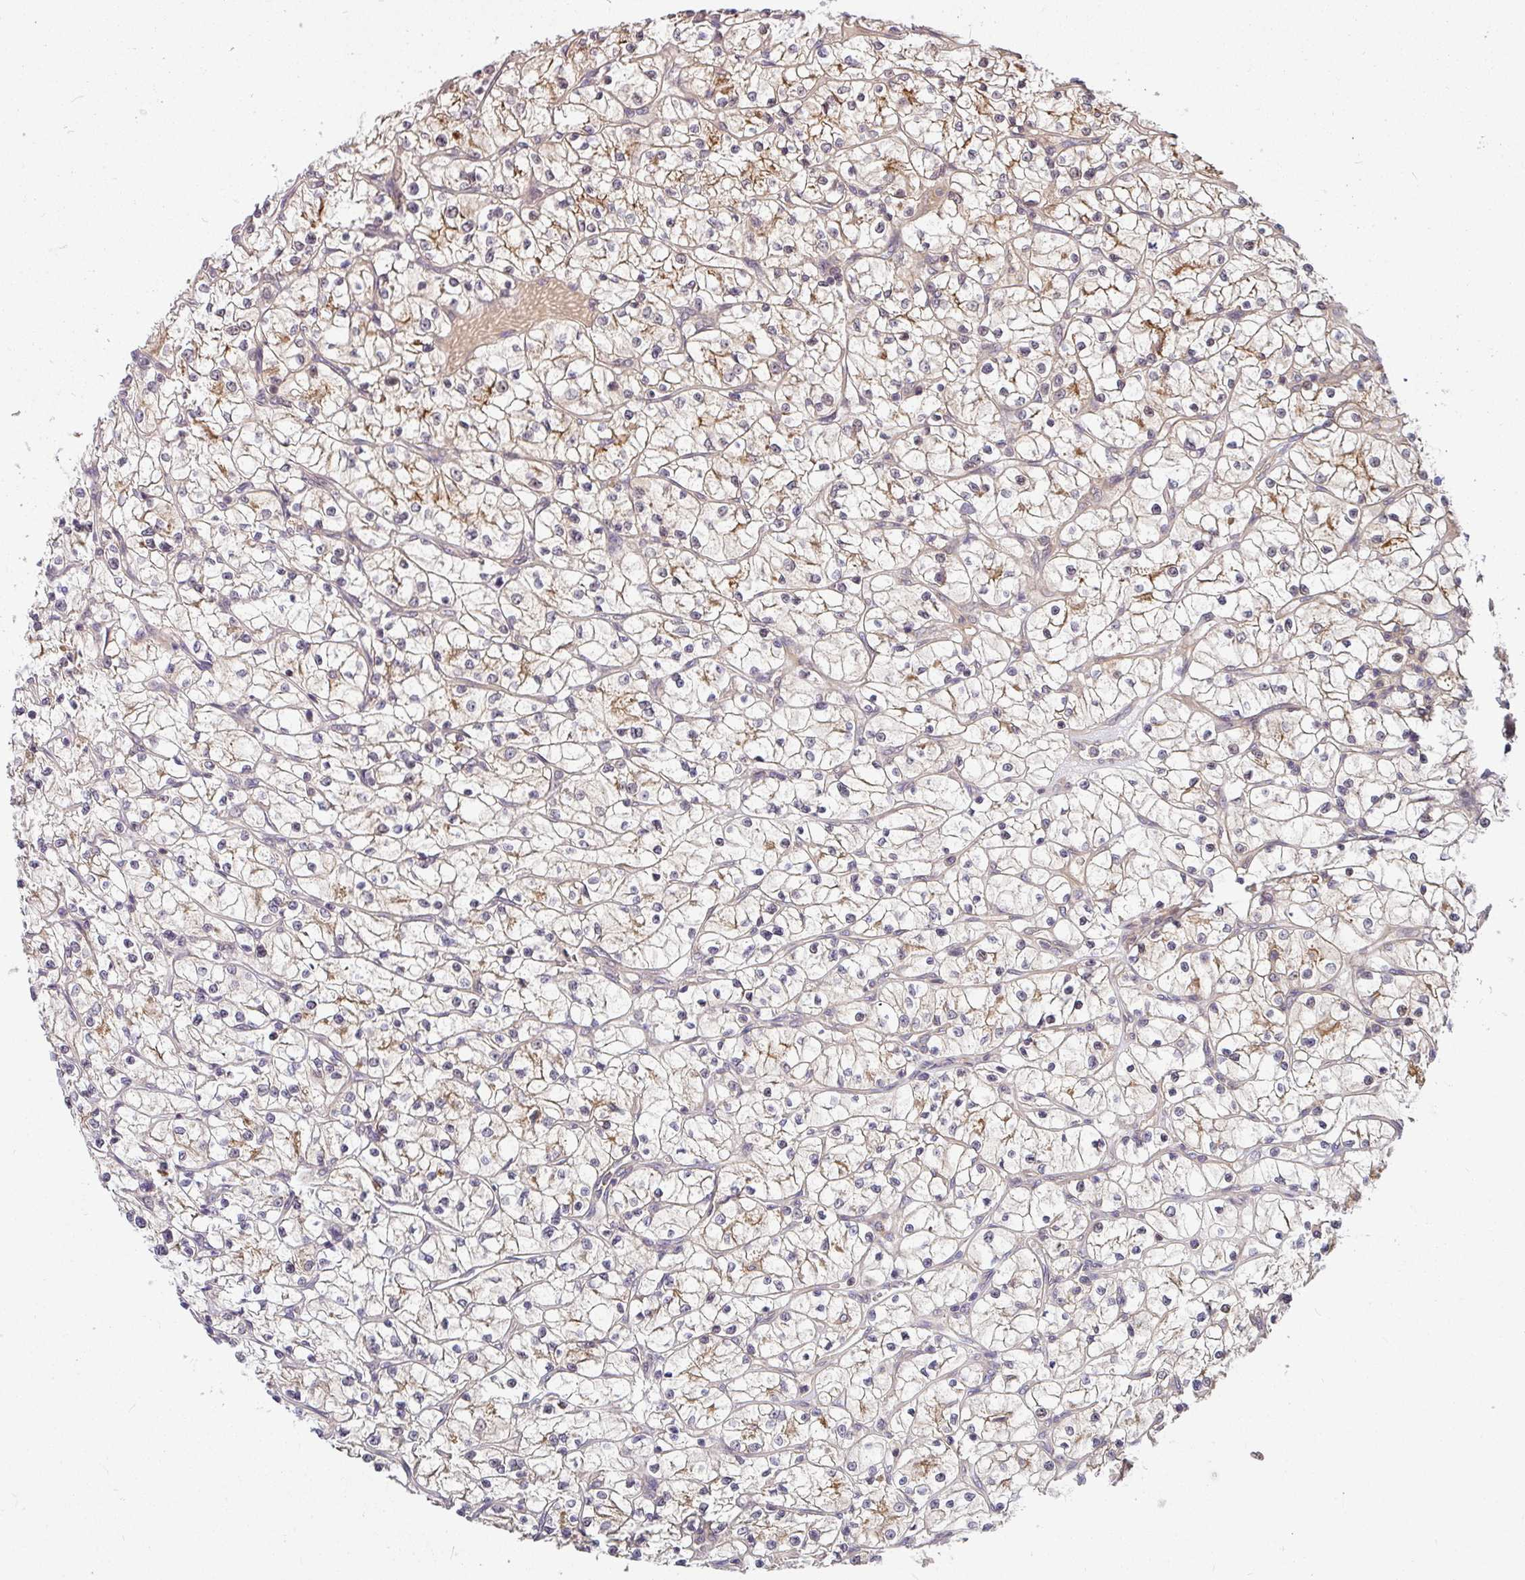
{"staining": {"intensity": "weak", "quantity": "25%-75%", "location": "cytoplasmic/membranous"}, "tissue": "renal cancer", "cell_type": "Tumor cells", "image_type": "cancer", "snomed": [{"axis": "morphology", "description": "Adenocarcinoma, NOS"}, {"axis": "topography", "description": "Kidney"}], "caption": "Tumor cells reveal low levels of weak cytoplasmic/membranous expression in approximately 25%-75% of cells in human renal cancer (adenocarcinoma). The protein of interest is shown in brown color, while the nuclei are stained blue.", "gene": "SHB", "patient": {"sex": "female", "age": 64}}